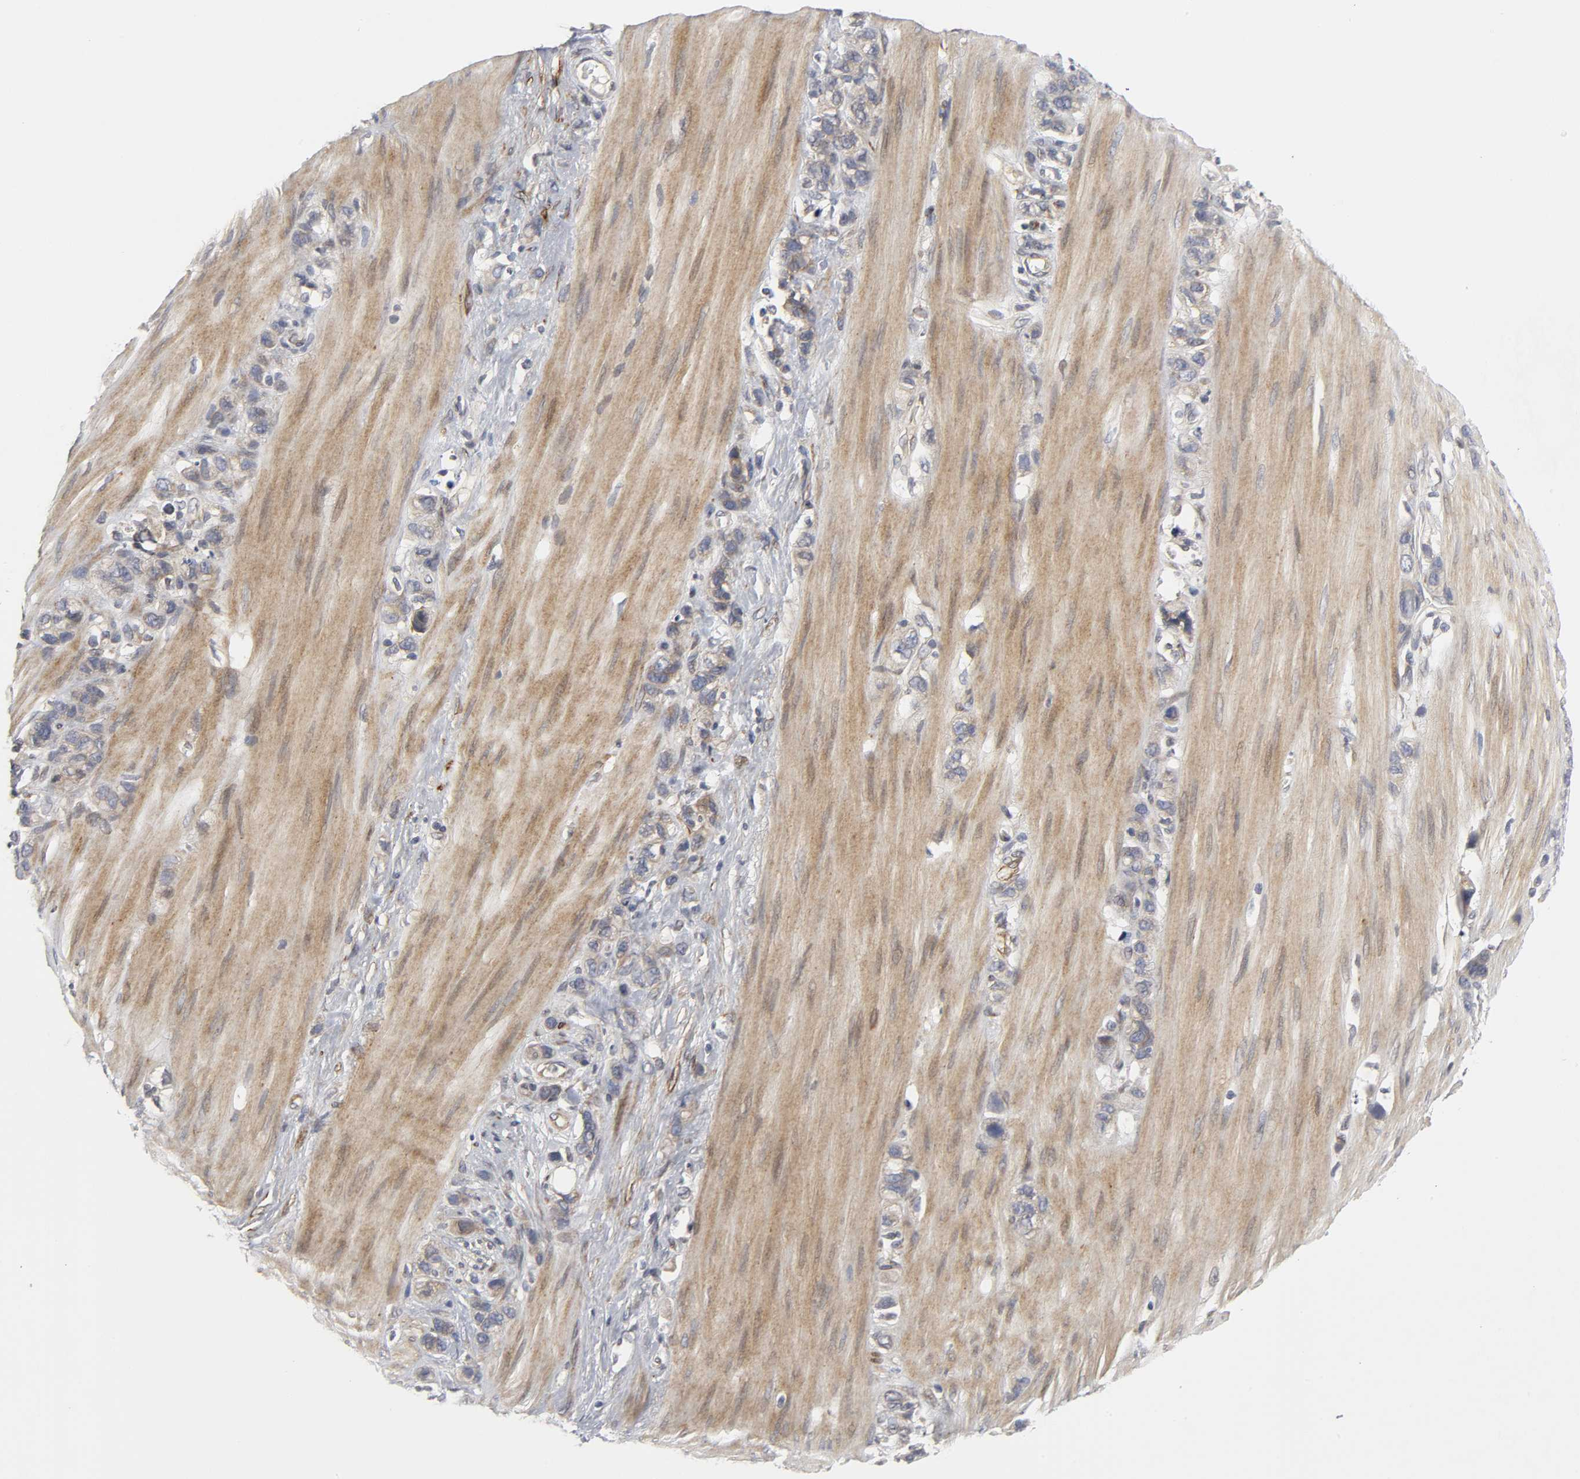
{"staining": {"intensity": "weak", "quantity": "<25%", "location": "cytoplasmic/membranous"}, "tissue": "stomach cancer", "cell_type": "Tumor cells", "image_type": "cancer", "snomed": [{"axis": "morphology", "description": "Normal tissue, NOS"}, {"axis": "morphology", "description": "Adenocarcinoma, NOS"}, {"axis": "morphology", "description": "Adenocarcinoma, High grade"}, {"axis": "topography", "description": "Stomach, upper"}, {"axis": "topography", "description": "Stomach"}], "caption": "There is no significant staining in tumor cells of stomach cancer.", "gene": "ASB6", "patient": {"sex": "female", "age": 65}}